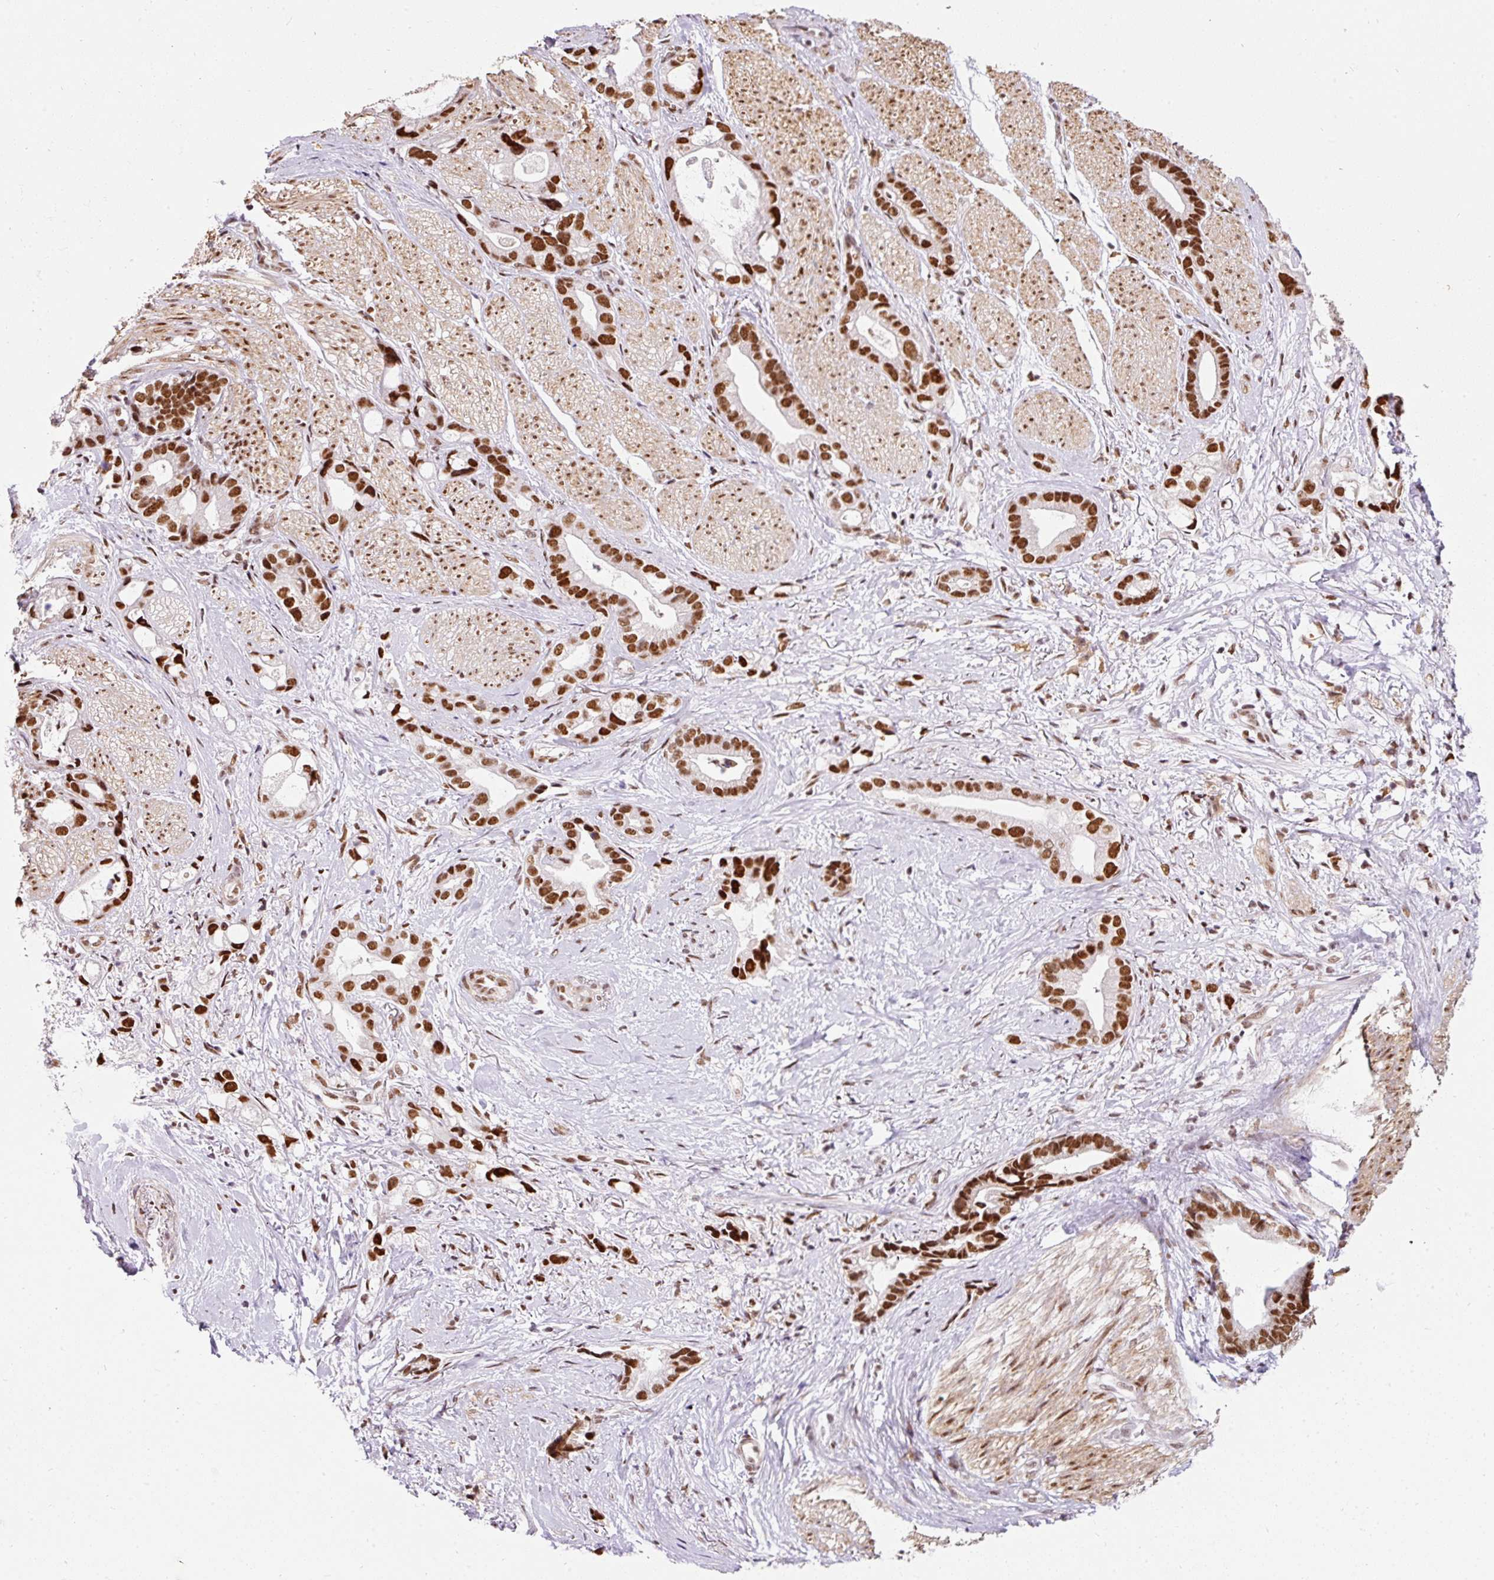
{"staining": {"intensity": "strong", "quantity": ">75%", "location": "nuclear"}, "tissue": "stomach cancer", "cell_type": "Tumor cells", "image_type": "cancer", "snomed": [{"axis": "morphology", "description": "Adenocarcinoma, NOS"}, {"axis": "topography", "description": "Stomach"}], "caption": "An image showing strong nuclear expression in approximately >75% of tumor cells in adenocarcinoma (stomach), as visualized by brown immunohistochemical staining.", "gene": "HNRNPC", "patient": {"sex": "male", "age": 55}}